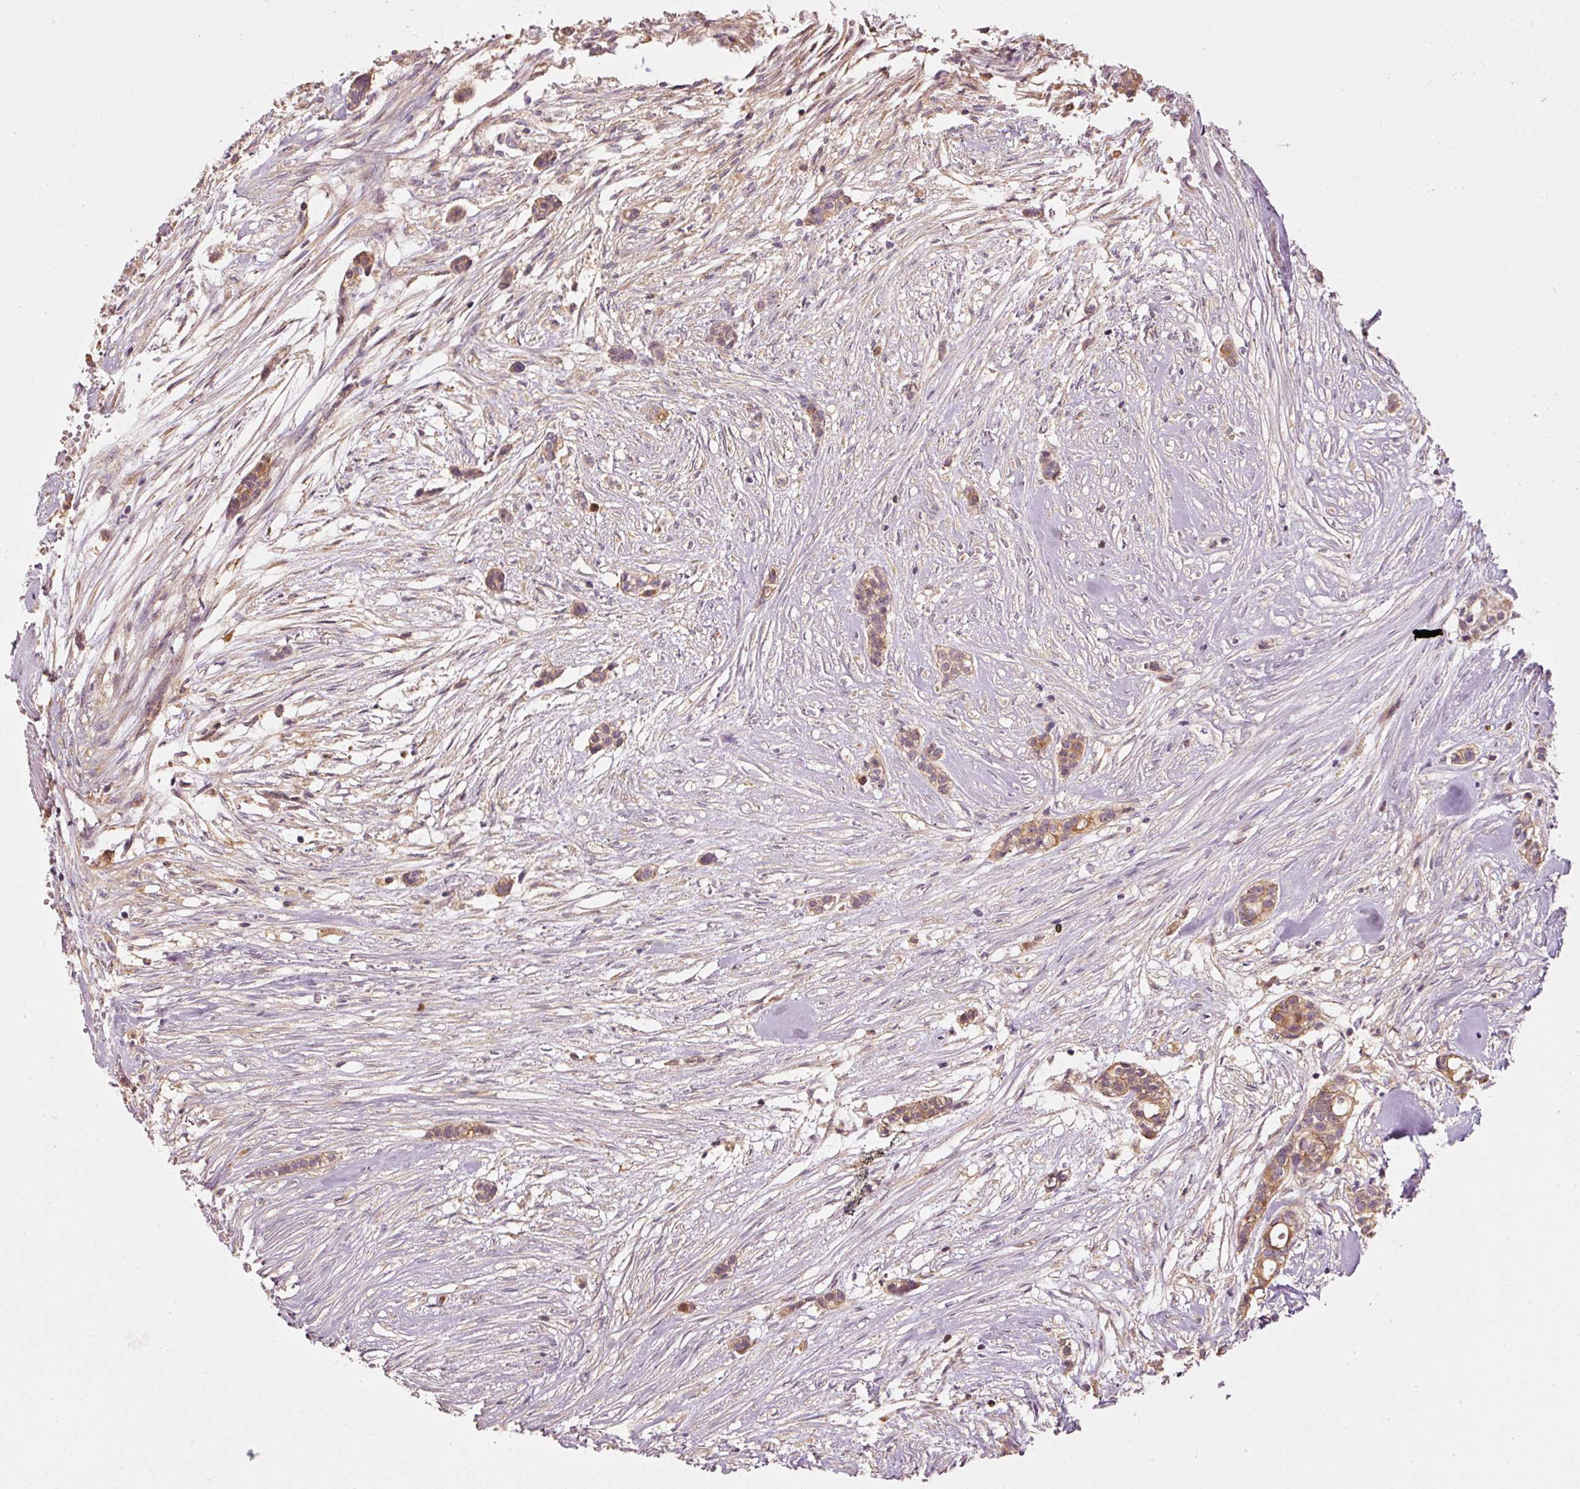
{"staining": {"intensity": "moderate", "quantity": ">75%", "location": "cytoplasmic/membranous"}, "tissue": "head and neck cancer", "cell_type": "Tumor cells", "image_type": "cancer", "snomed": [{"axis": "morphology", "description": "Adenocarcinoma, NOS"}, {"axis": "topography", "description": "Head-Neck"}], "caption": "There is medium levels of moderate cytoplasmic/membranous positivity in tumor cells of head and neck cancer, as demonstrated by immunohistochemical staining (brown color).", "gene": "MAP10", "patient": {"sex": "male", "age": 81}}